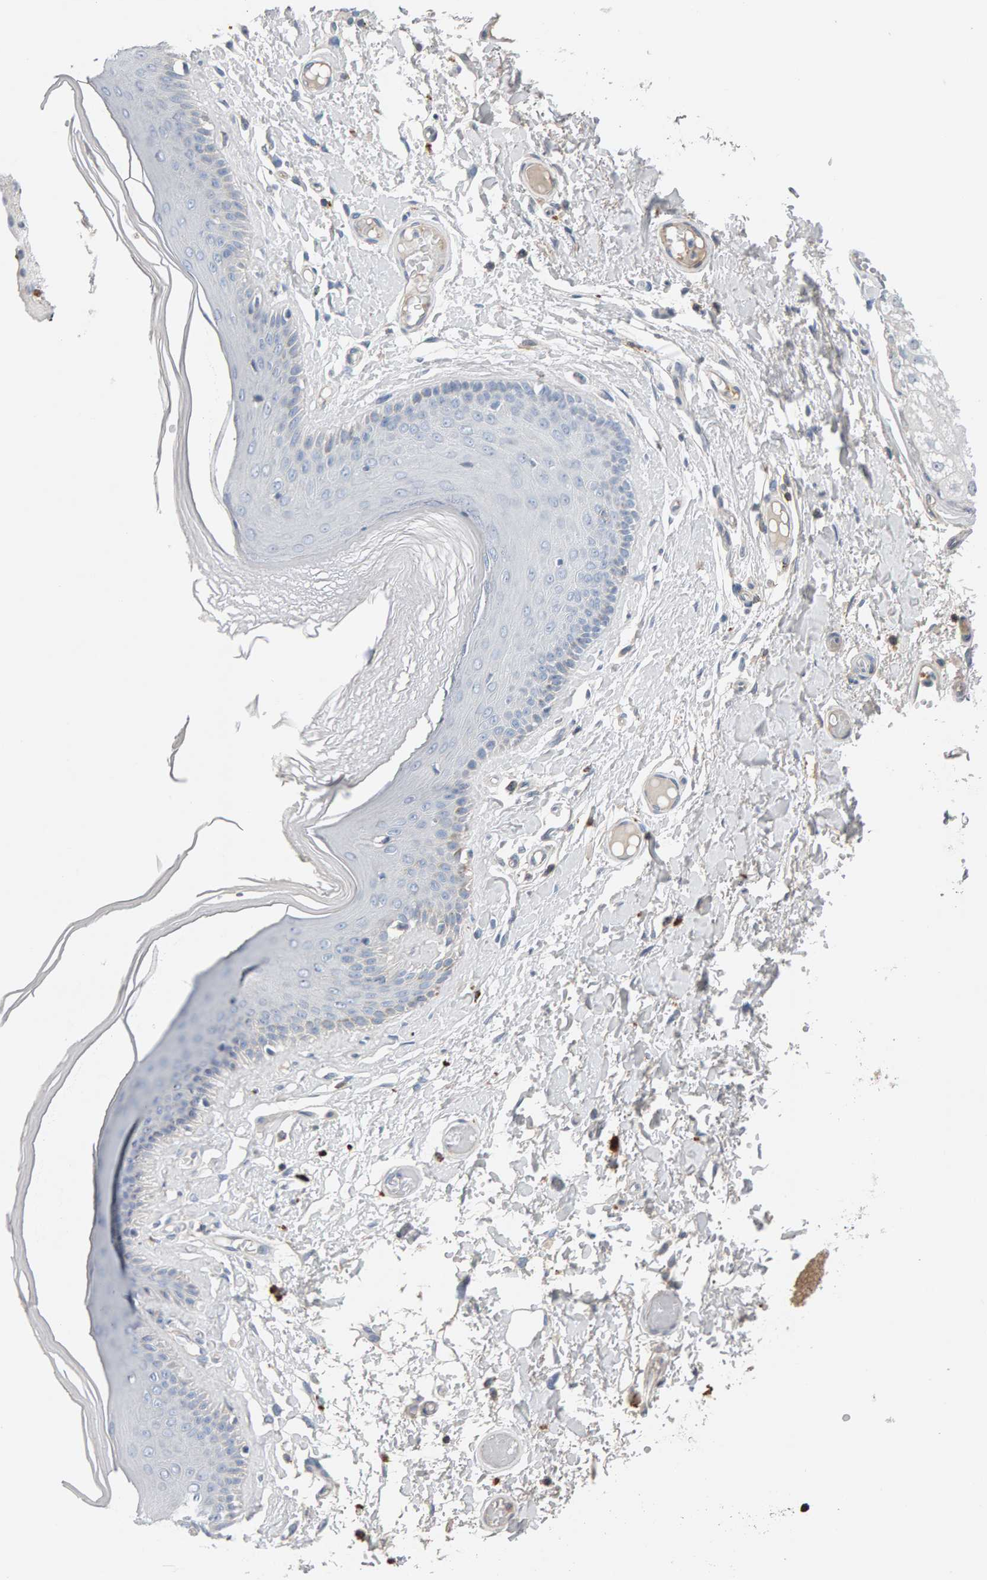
{"staining": {"intensity": "weak", "quantity": "<25%", "location": "cytoplasmic/membranous"}, "tissue": "skin", "cell_type": "Epidermal cells", "image_type": "normal", "snomed": [{"axis": "morphology", "description": "Normal tissue, NOS"}, {"axis": "topography", "description": "Vulva"}], "caption": "IHC micrograph of benign skin: human skin stained with DAB (3,3'-diaminobenzidine) displays no significant protein expression in epidermal cells.", "gene": "FYN", "patient": {"sex": "female", "age": 73}}